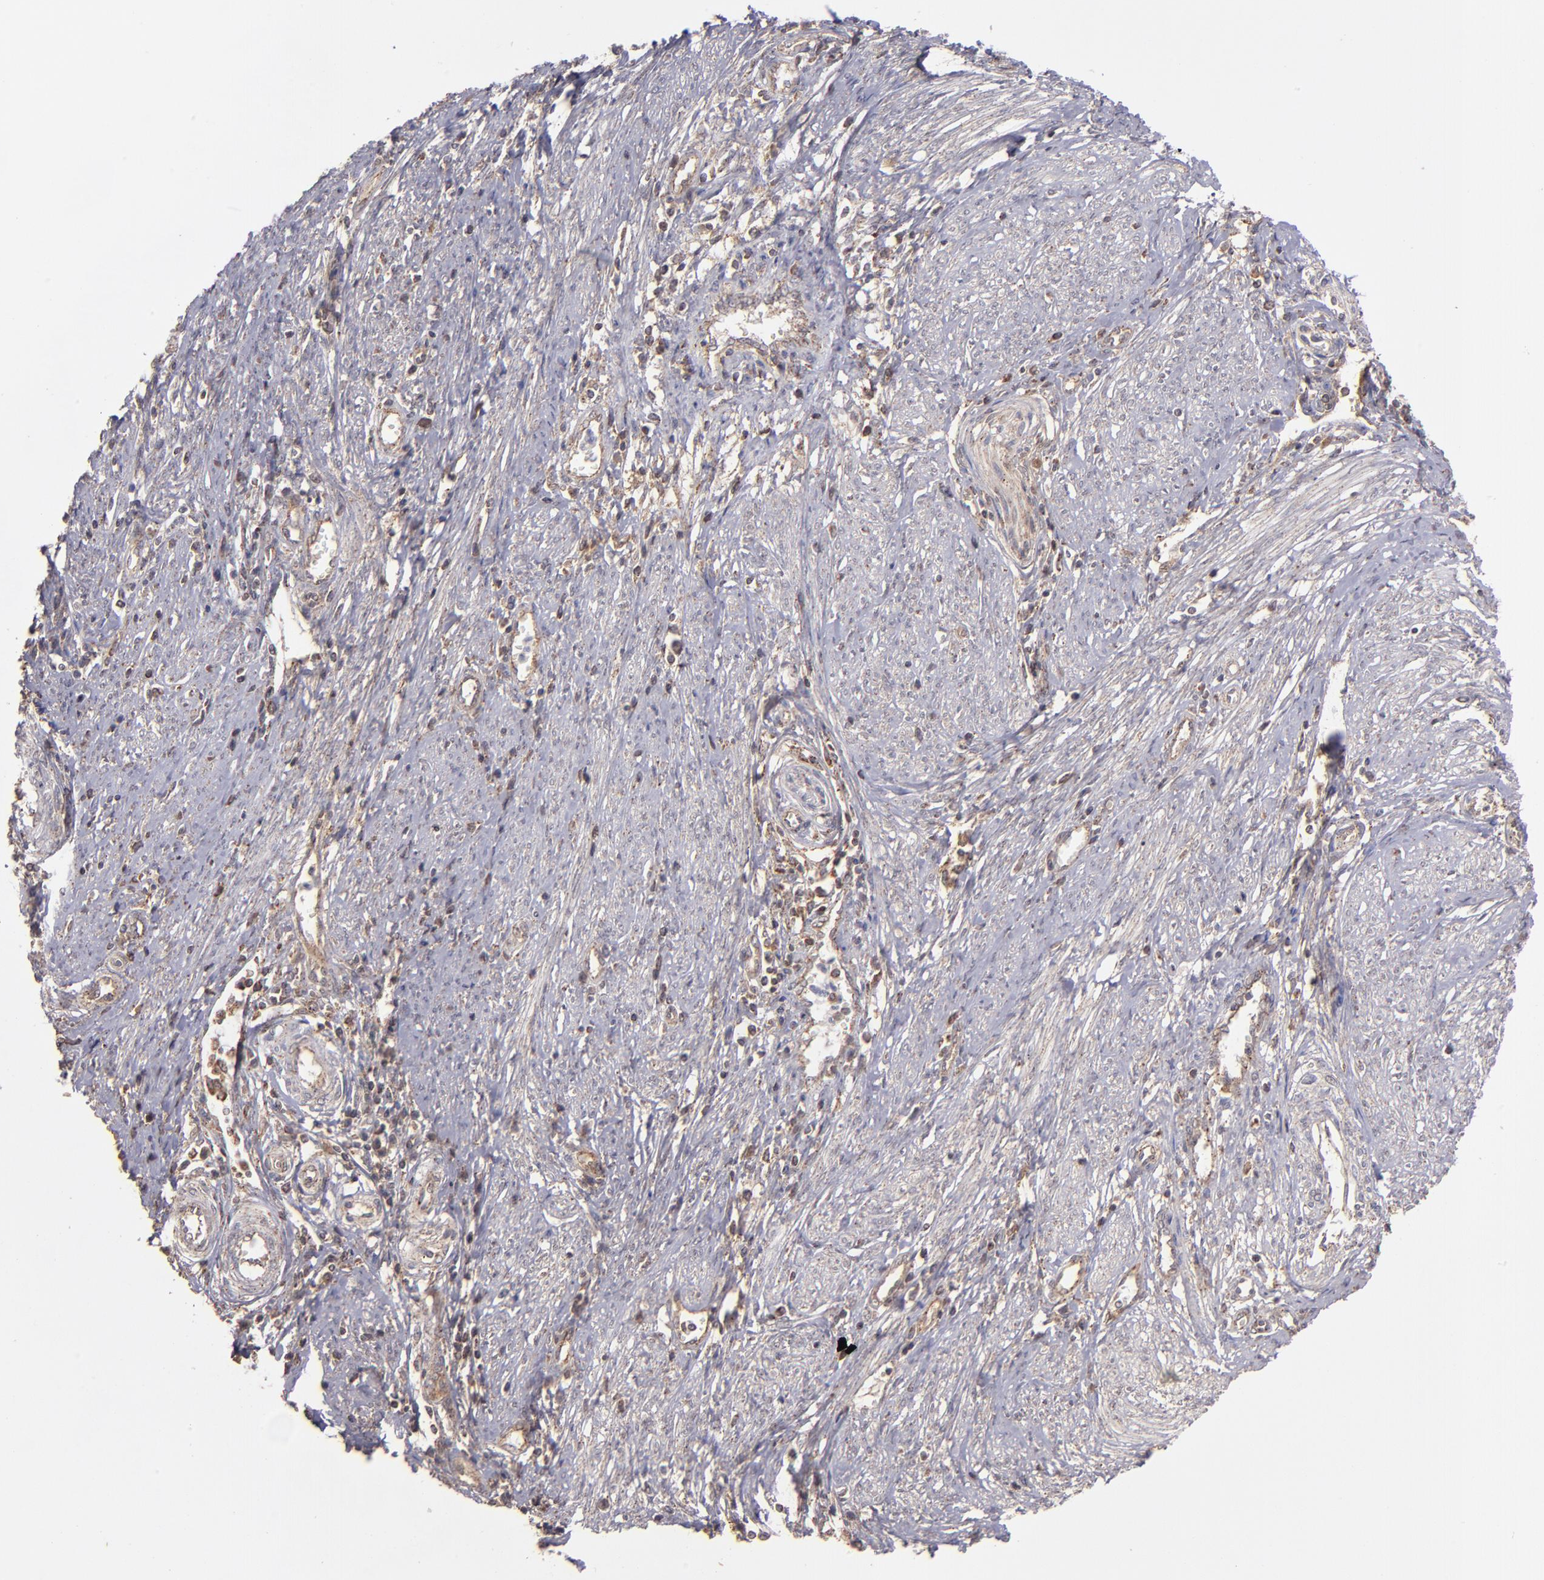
{"staining": {"intensity": "moderate", "quantity": ">75%", "location": "cytoplasmic/membranous"}, "tissue": "cervical cancer", "cell_type": "Tumor cells", "image_type": "cancer", "snomed": [{"axis": "morphology", "description": "Adenocarcinoma, NOS"}, {"axis": "topography", "description": "Cervix"}], "caption": "Cervical cancer stained for a protein demonstrates moderate cytoplasmic/membranous positivity in tumor cells.", "gene": "ZFYVE1", "patient": {"sex": "female", "age": 36}}